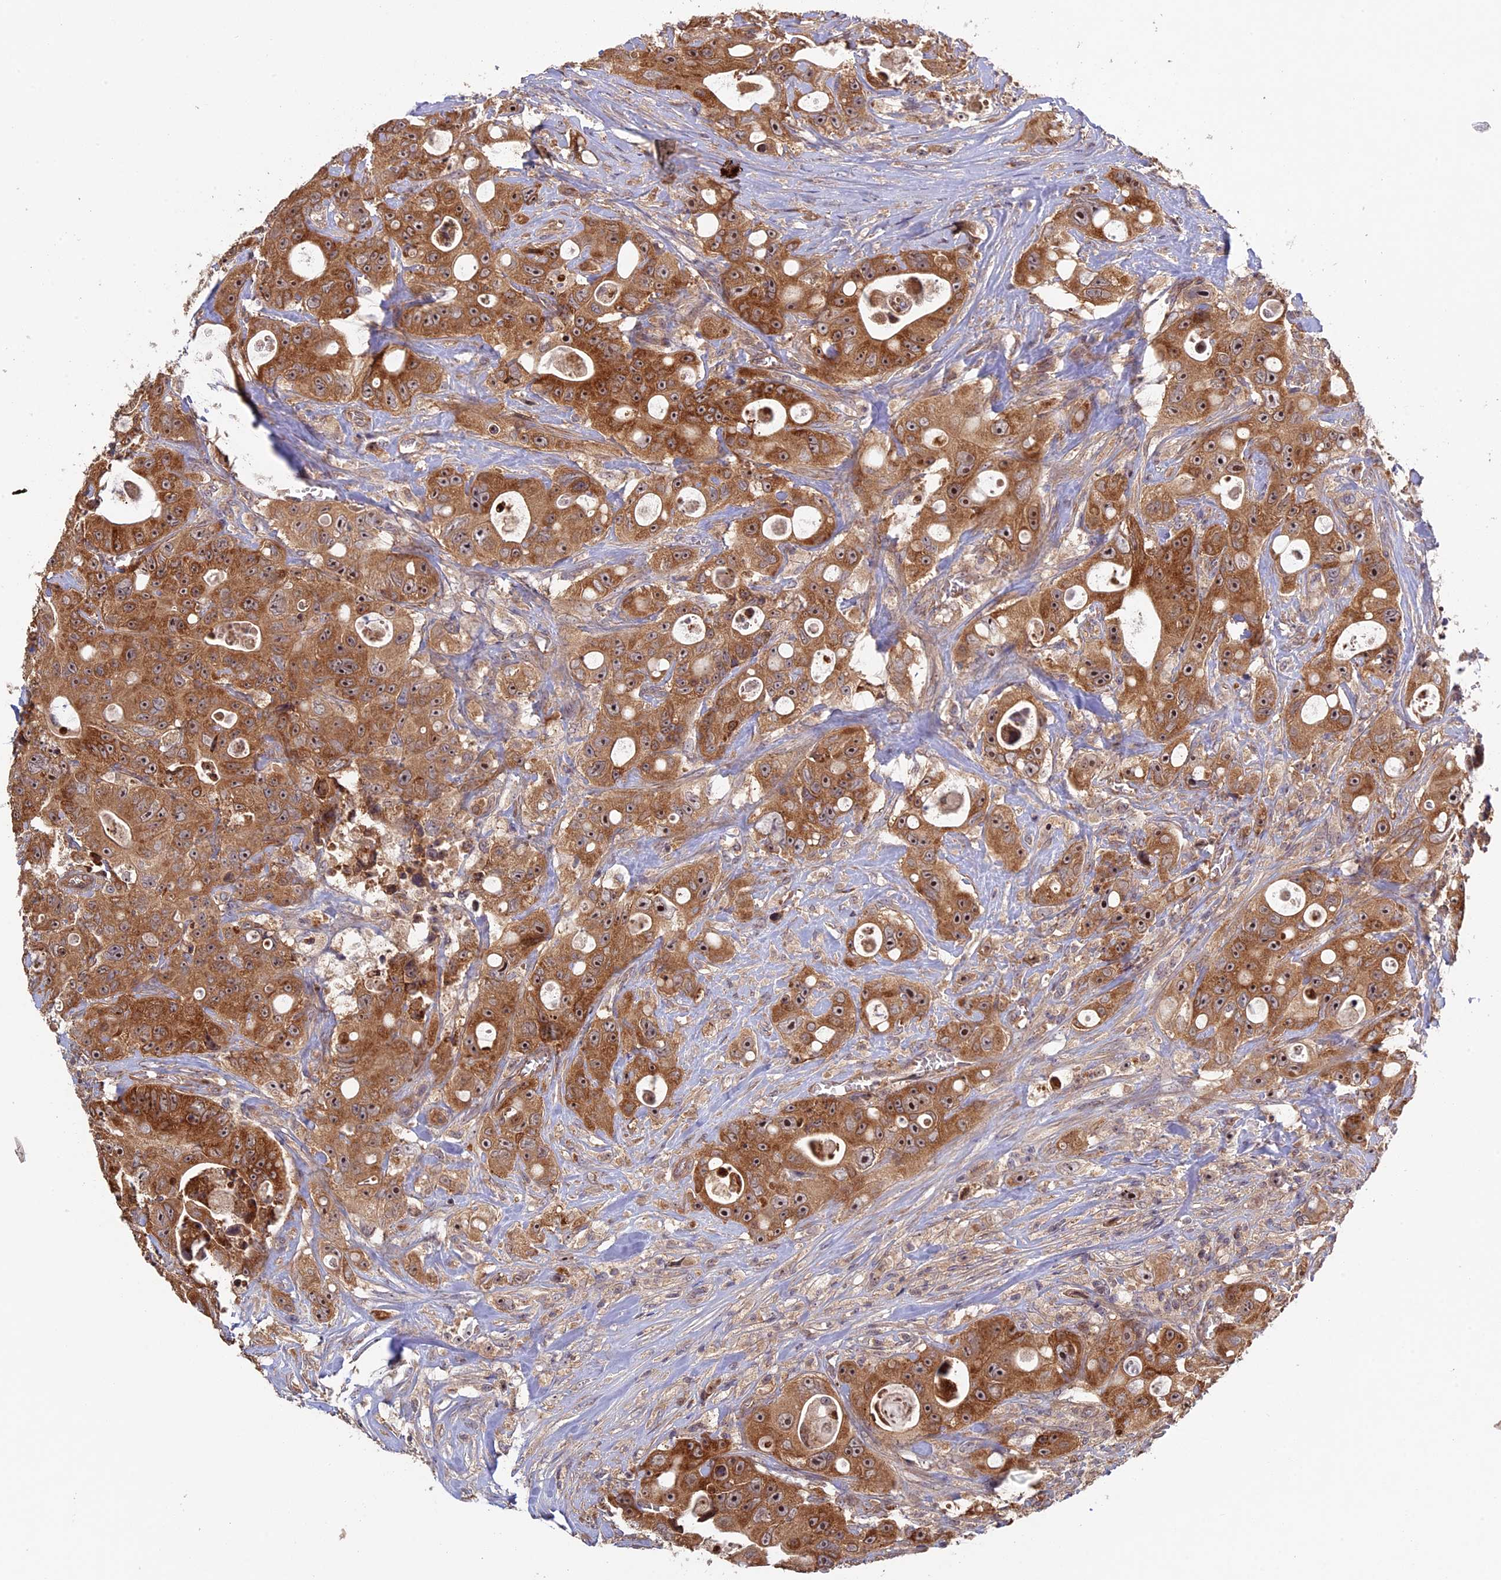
{"staining": {"intensity": "strong", "quantity": ">75%", "location": "cytoplasmic/membranous,nuclear"}, "tissue": "colorectal cancer", "cell_type": "Tumor cells", "image_type": "cancer", "snomed": [{"axis": "morphology", "description": "Adenocarcinoma, NOS"}, {"axis": "topography", "description": "Colon"}], "caption": "A brown stain labels strong cytoplasmic/membranous and nuclear expression of a protein in colorectal adenocarcinoma tumor cells.", "gene": "FERMT1", "patient": {"sex": "female", "age": 46}}